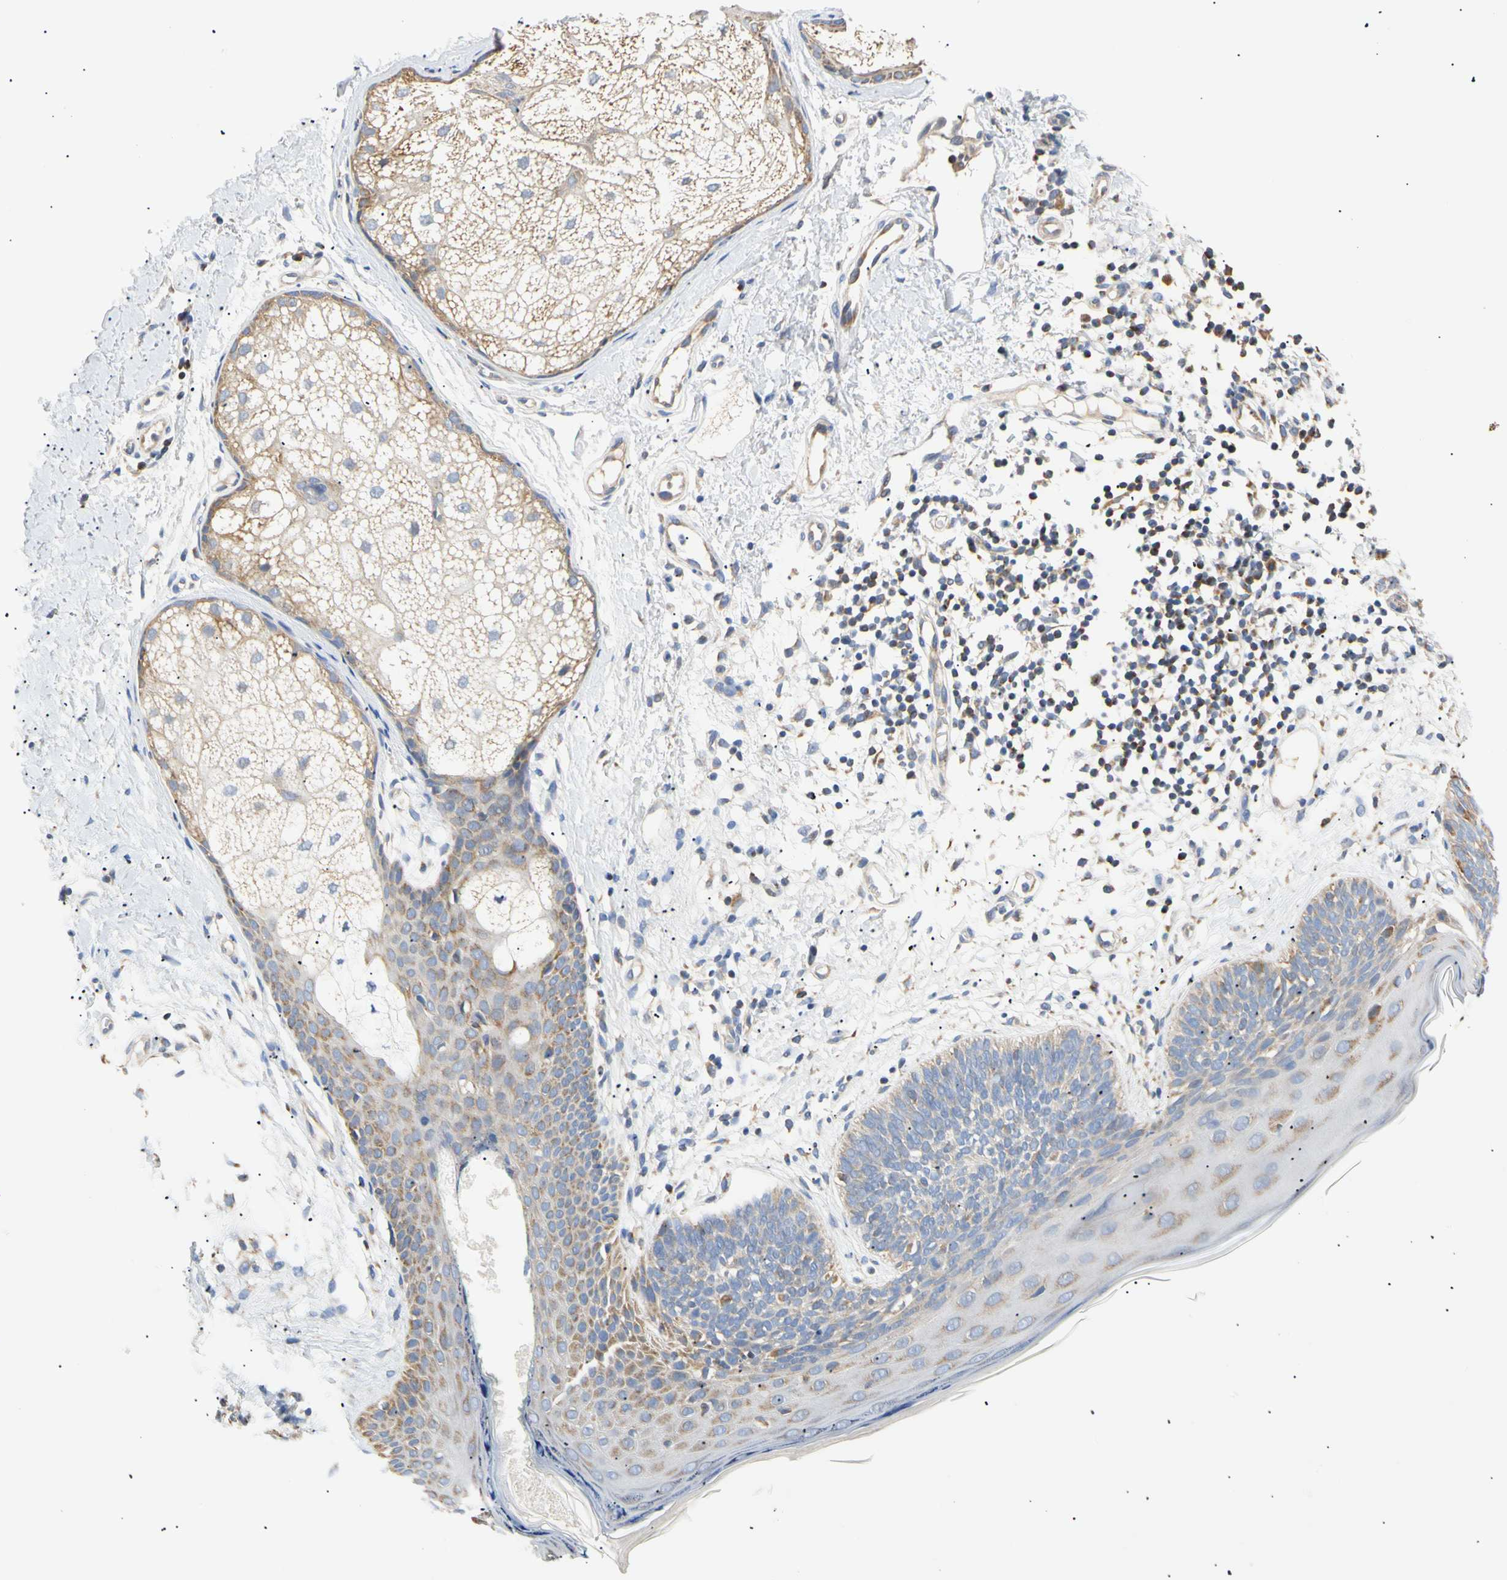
{"staining": {"intensity": "weak", "quantity": "<25%", "location": "cytoplasmic/membranous"}, "tissue": "skin cancer", "cell_type": "Tumor cells", "image_type": "cancer", "snomed": [{"axis": "morphology", "description": "Normal tissue, NOS"}, {"axis": "morphology", "description": "Basal cell carcinoma"}, {"axis": "topography", "description": "Skin"}], "caption": "Immunohistochemical staining of human skin basal cell carcinoma displays no significant expression in tumor cells.", "gene": "PLGRKT", "patient": {"sex": "male", "age": 71}}